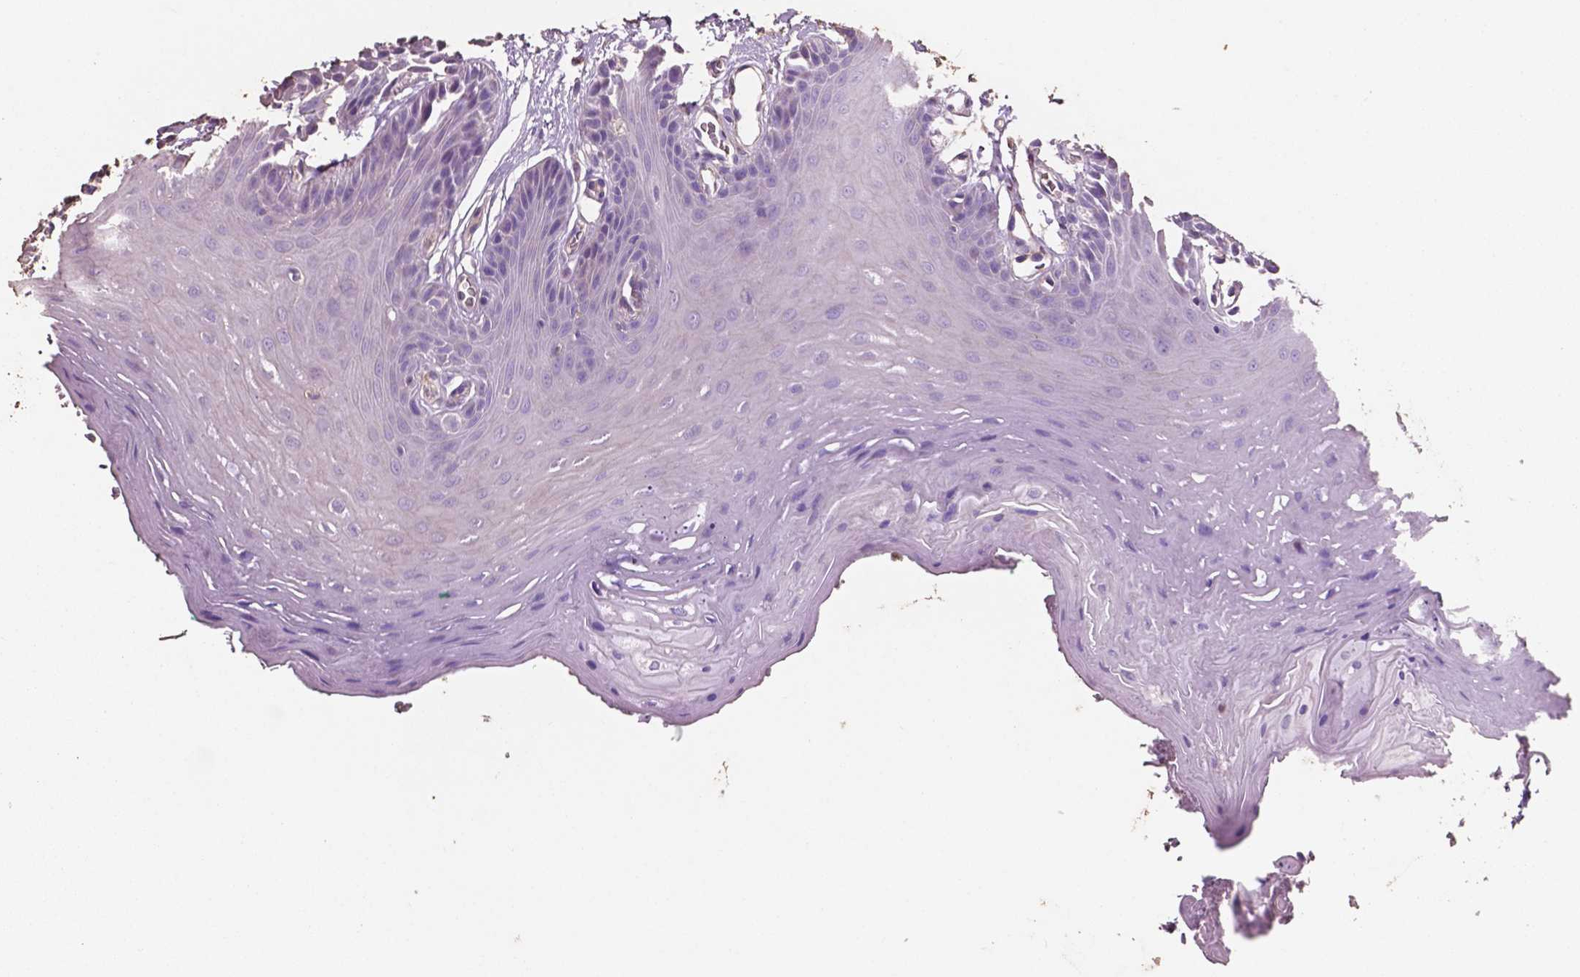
{"staining": {"intensity": "negative", "quantity": "none", "location": "none"}, "tissue": "oral mucosa", "cell_type": "Squamous epithelial cells", "image_type": "normal", "snomed": [{"axis": "morphology", "description": "Normal tissue, NOS"}, {"axis": "morphology", "description": "Squamous cell carcinoma, NOS"}, {"axis": "topography", "description": "Oral tissue"}, {"axis": "topography", "description": "Head-Neck"}], "caption": "IHC histopathology image of normal oral mucosa stained for a protein (brown), which shows no staining in squamous epithelial cells. The staining is performed using DAB brown chromogen with nuclei counter-stained in using hematoxylin.", "gene": "COMMD4", "patient": {"sex": "female", "age": 50}}